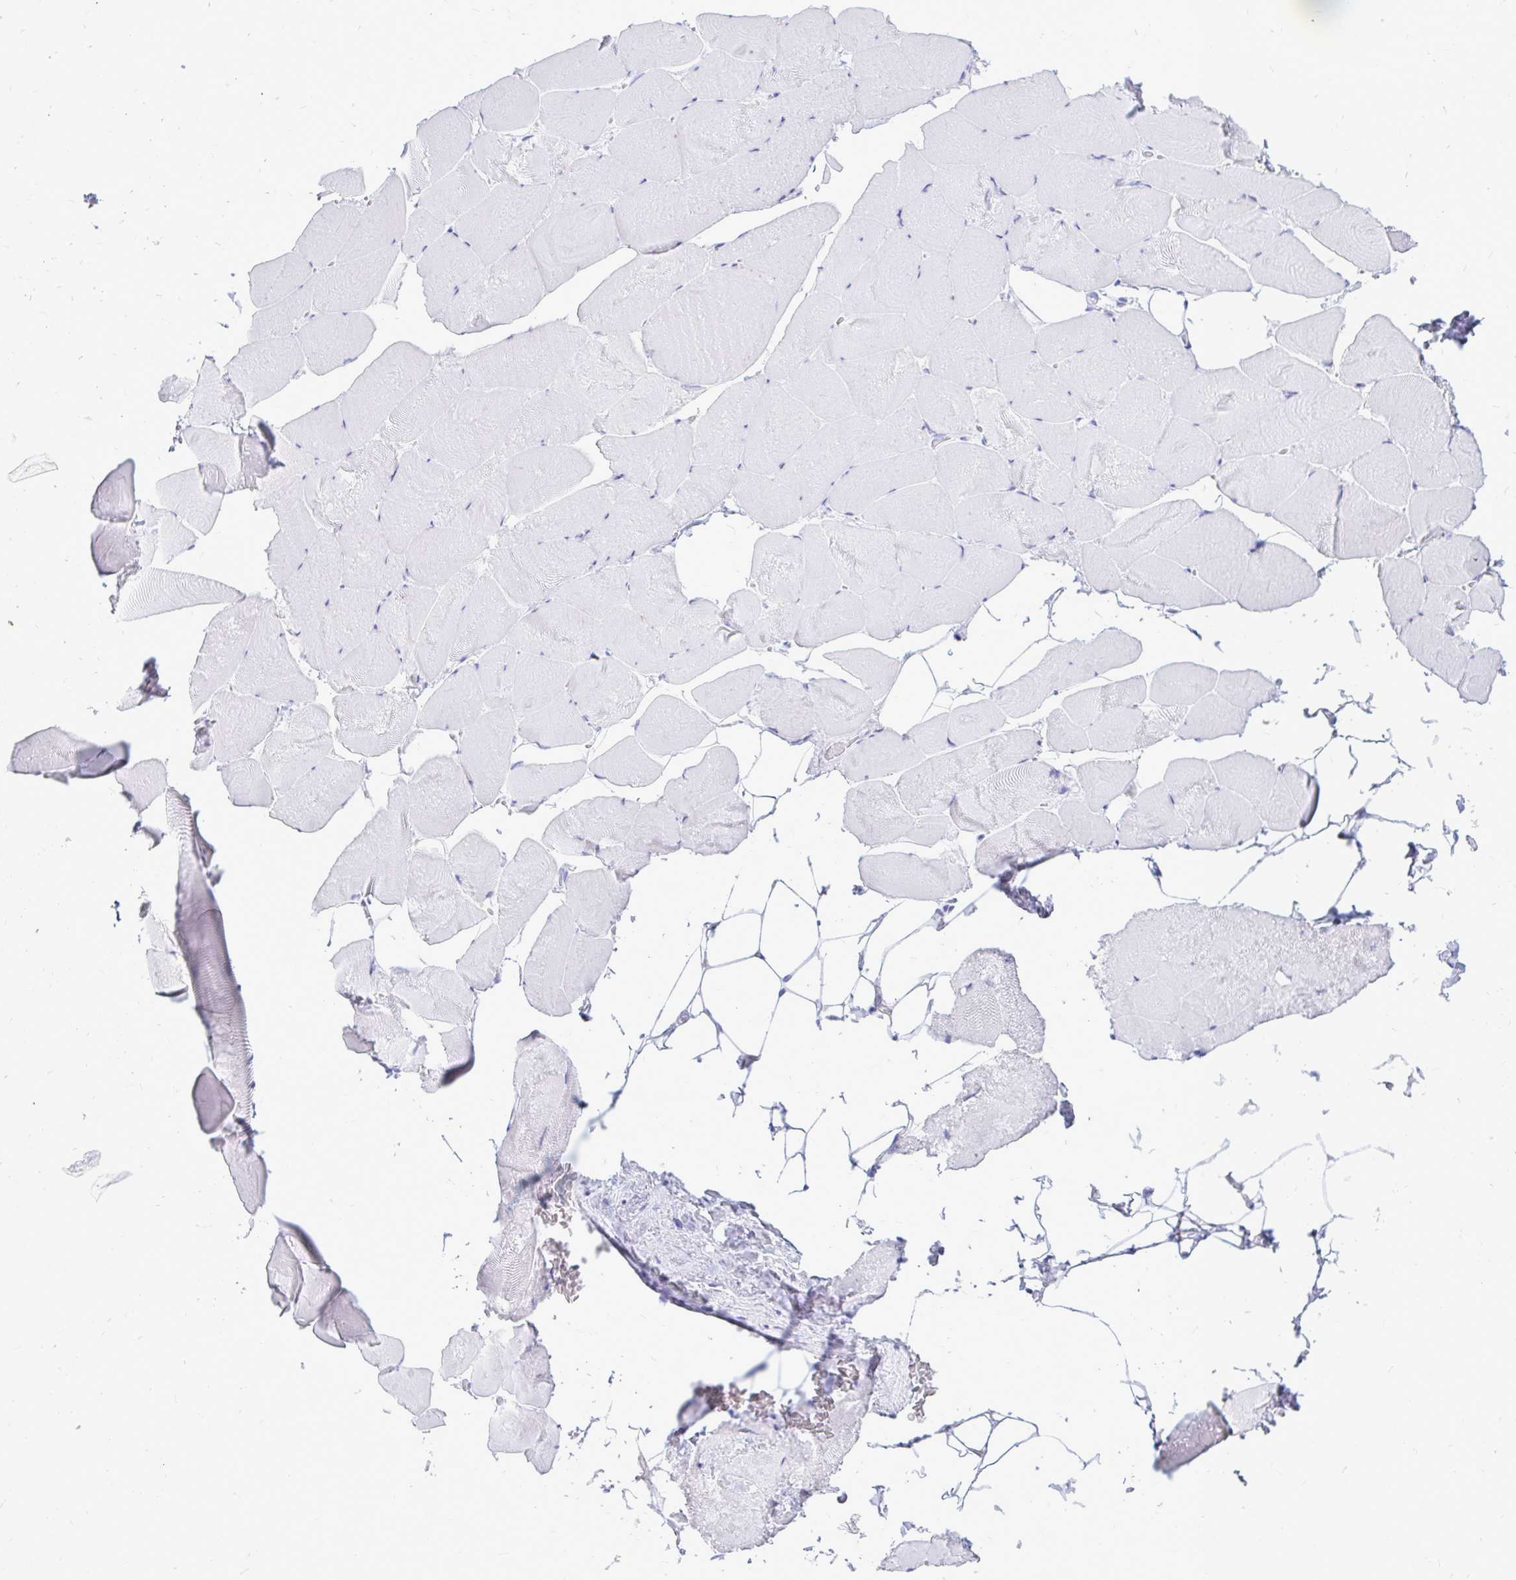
{"staining": {"intensity": "negative", "quantity": "none", "location": "none"}, "tissue": "skeletal muscle", "cell_type": "Myocytes", "image_type": "normal", "snomed": [{"axis": "morphology", "description": "Normal tissue, NOS"}, {"axis": "topography", "description": "Skeletal muscle"}], "caption": "This image is of benign skeletal muscle stained with immunohistochemistry (IHC) to label a protein in brown with the nuclei are counter-stained blue. There is no positivity in myocytes. (Immunohistochemistry, brightfield microscopy, high magnification).", "gene": "OR10R2", "patient": {"sex": "female", "age": 64}}